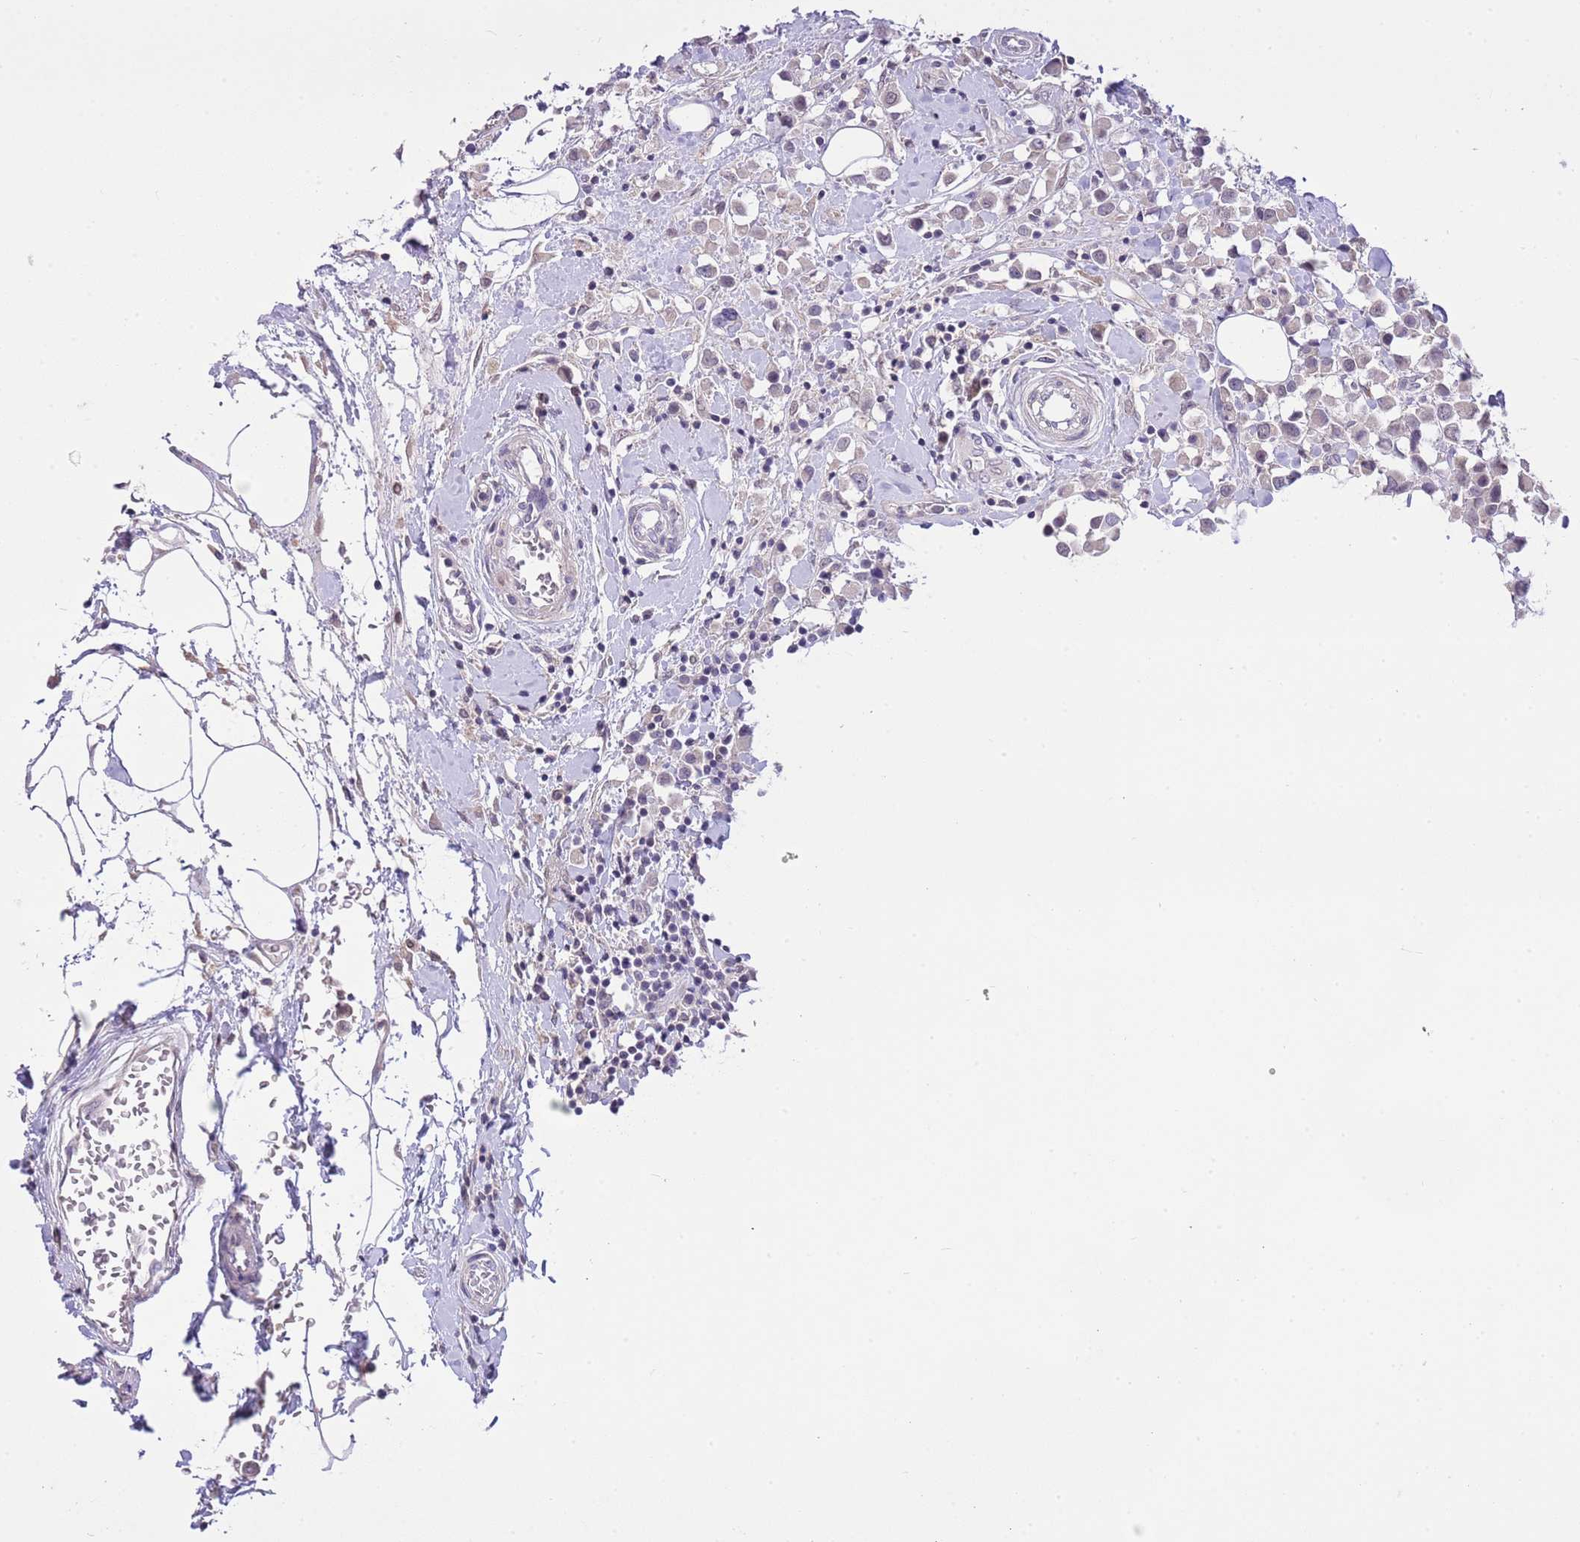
{"staining": {"intensity": "negative", "quantity": "none", "location": "none"}, "tissue": "breast cancer", "cell_type": "Tumor cells", "image_type": "cancer", "snomed": [{"axis": "morphology", "description": "Duct carcinoma"}, {"axis": "topography", "description": "Breast"}], "caption": "Breast intraductal carcinoma was stained to show a protein in brown. There is no significant positivity in tumor cells.", "gene": "GALK2", "patient": {"sex": "female", "age": 61}}